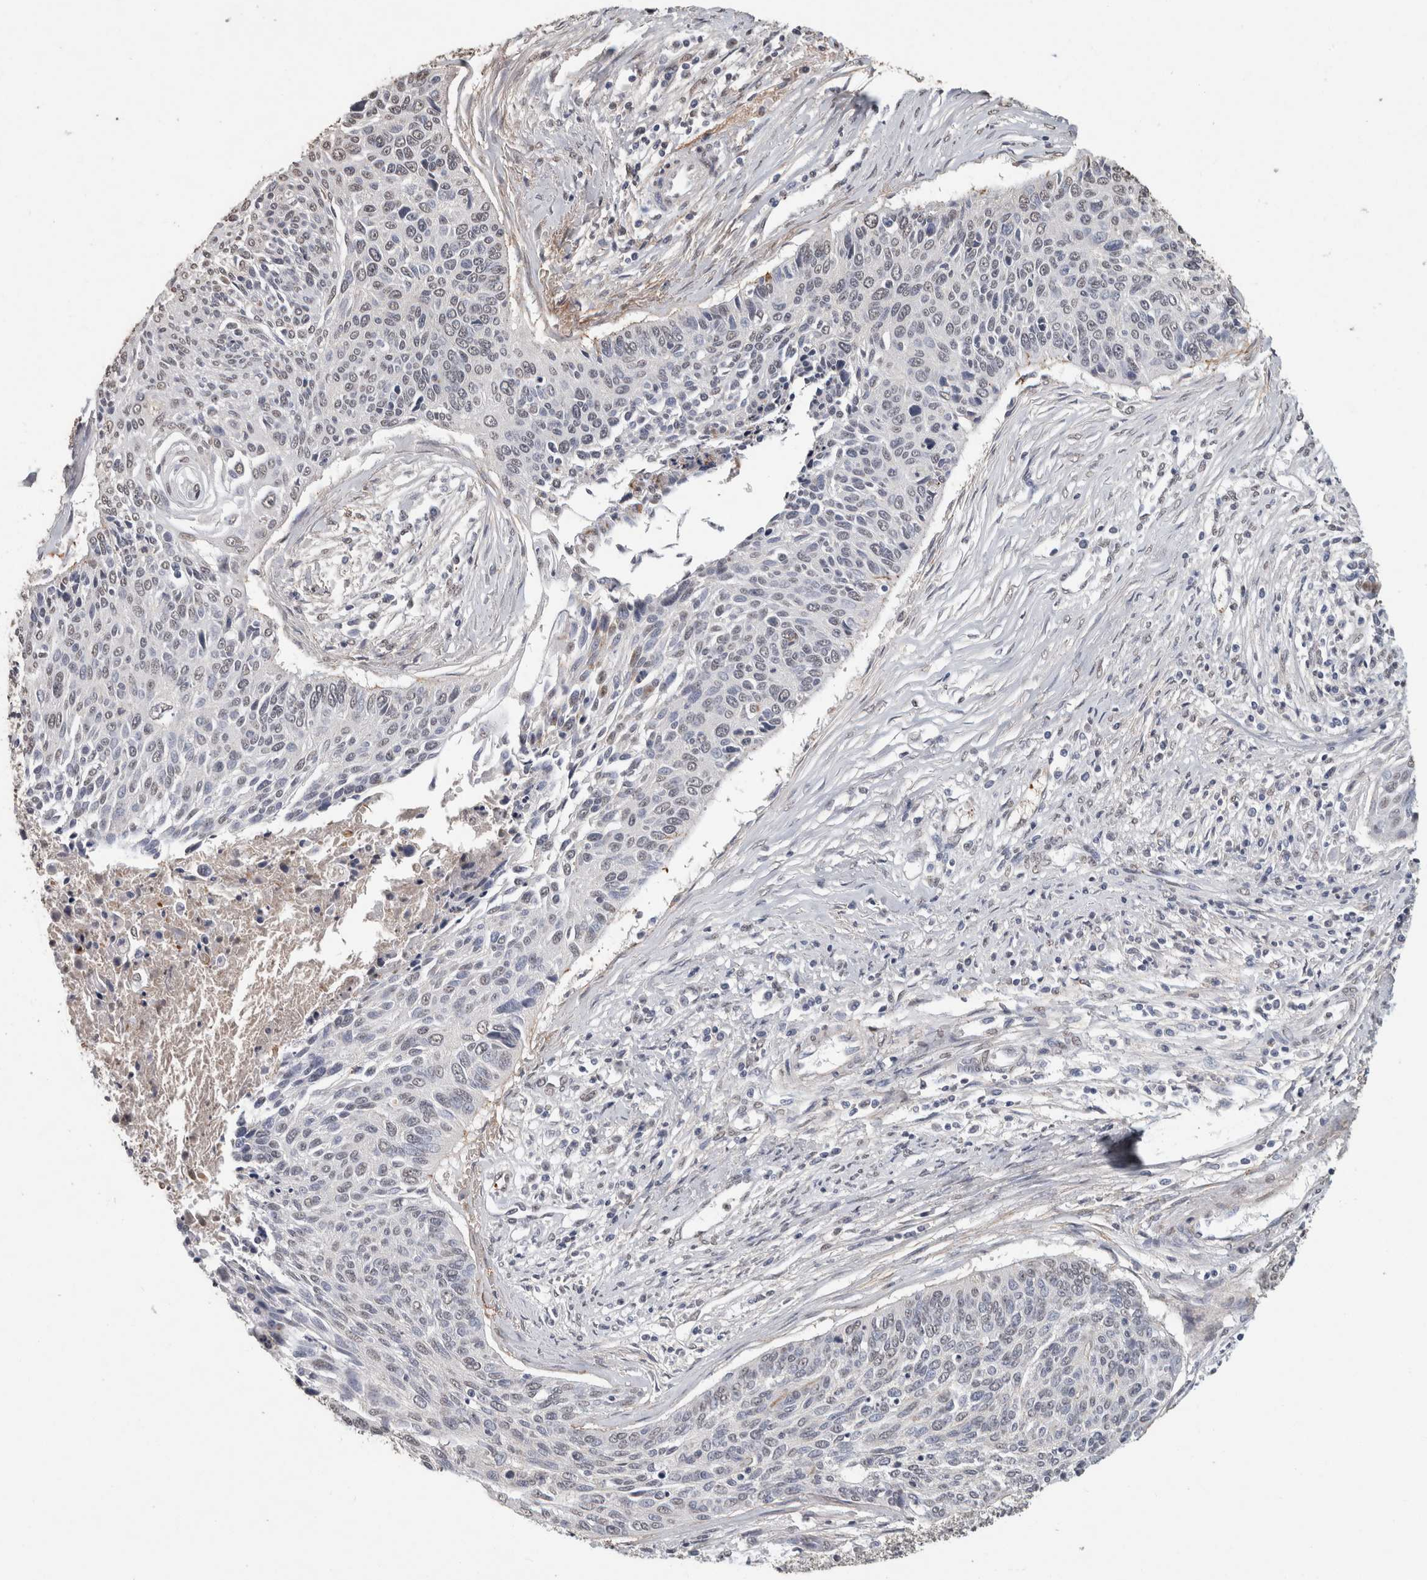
{"staining": {"intensity": "negative", "quantity": "none", "location": "none"}, "tissue": "cervical cancer", "cell_type": "Tumor cells", "image_type": "cancer", "snomed": [{"axis": "morphology", "description": "Squamous cell carcinoma, NOS"}, {"axis": "topography", "description": "Cervix"}], "caption": "A micrograph of squamous cell carcinoma (cervical) stained for a protein reveals no brown staining in tumor cells.", "gene": "LTBP1", "patient": {"sex": "female", "age": 55}}